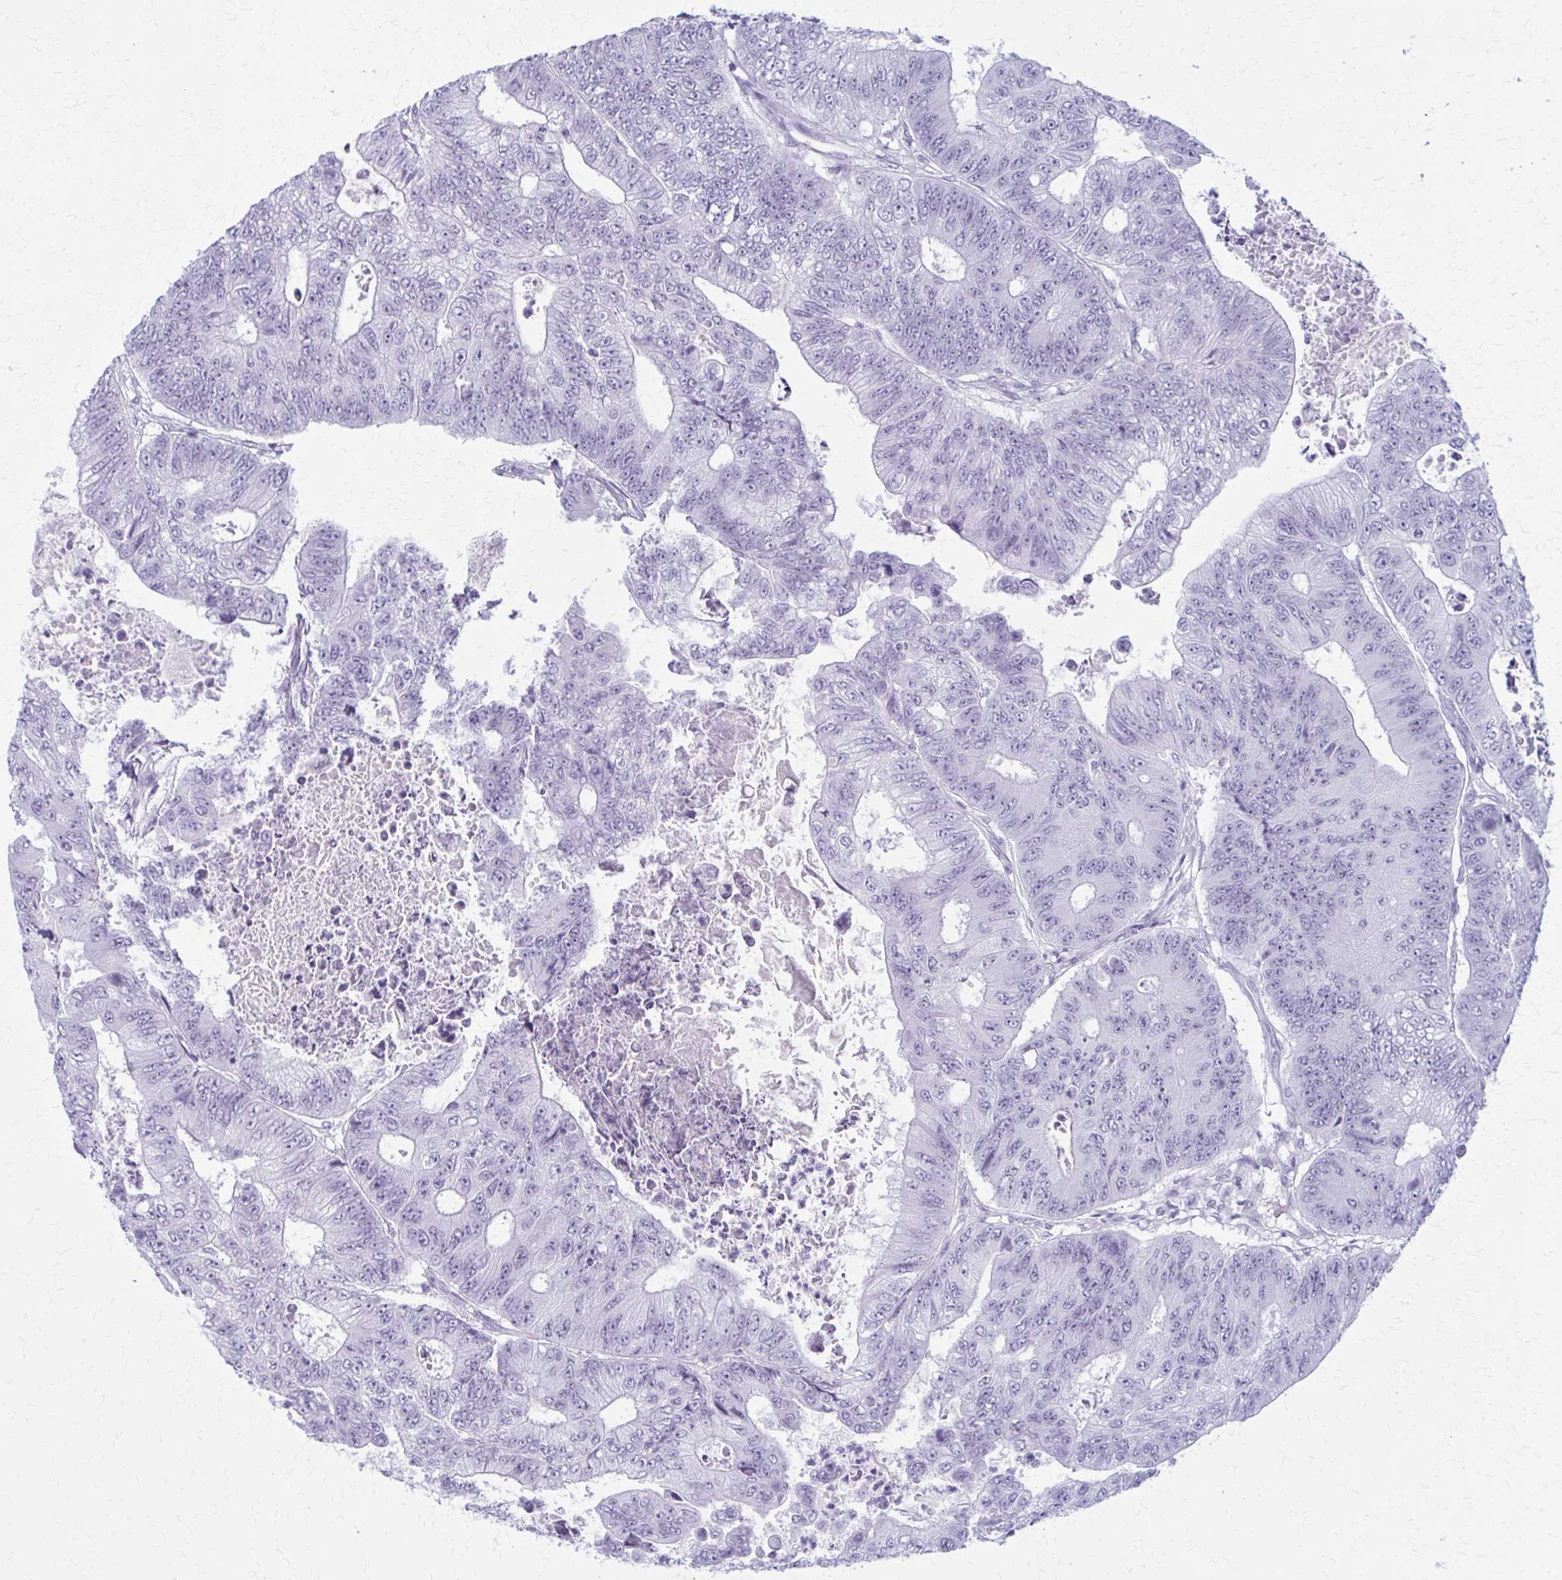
{"staining": {"intensity": "negative", "quantity": "none", "location": "none"}, "tissue": "colorectal cancer", "cell_type": "Tumor cells", "image_type": "cancer", "snomed": [{"axis": "morphology", "description": "Adenocarcinoma, NOS"}, {"axis": "topography", "description": "Colon"}], "caption": "This is a histopathology image of immunohistochemistry (IHC) staining of adenocarcinoma (colorectal), which shows no staining in tumor cells. (Brightfield microscopy of DAB immunohistochemistry at high magnification).", "gene": "ZDHHC7", "patient": {"sex": "female", "age": 48}}